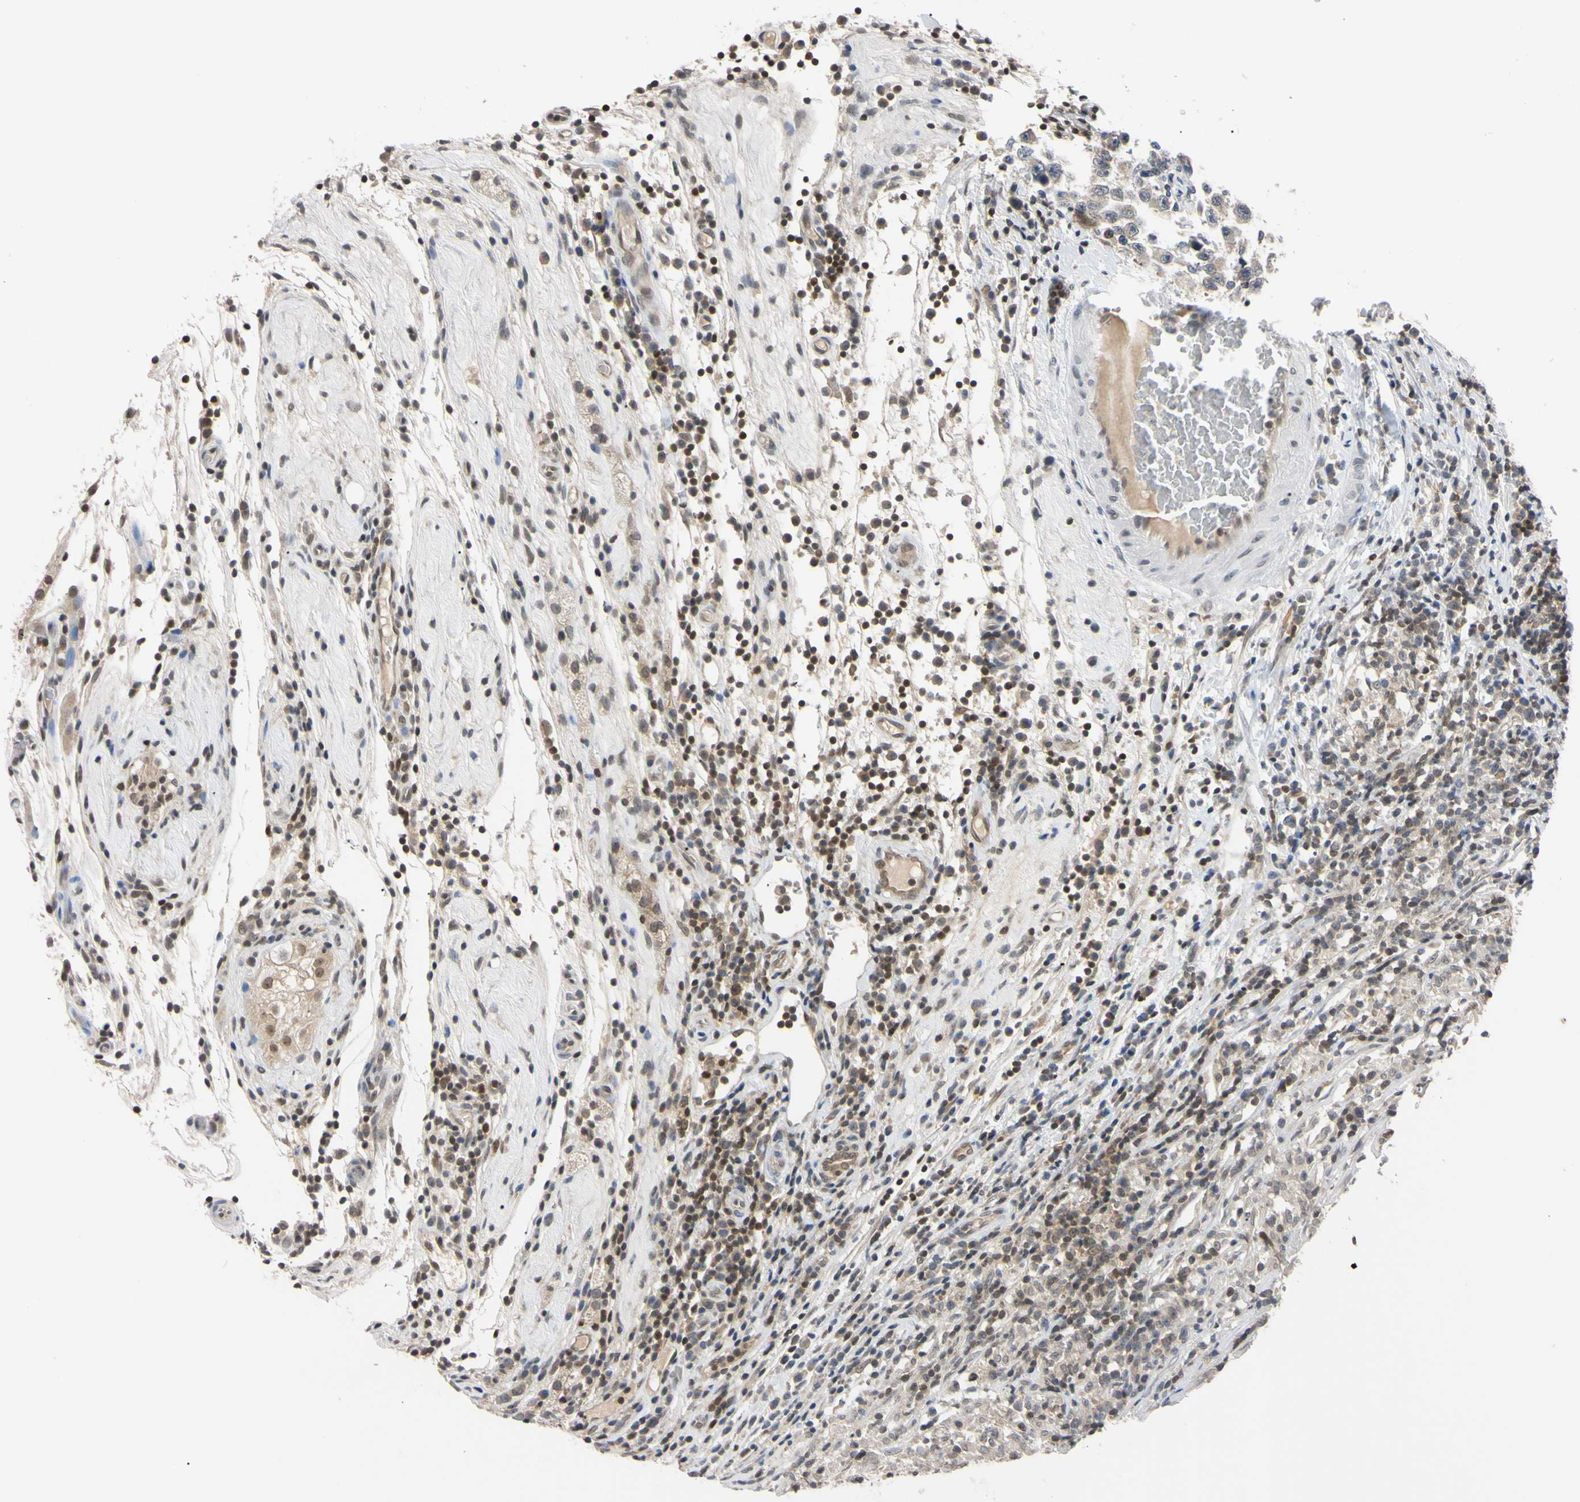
{"staining": {"intensity": "weak", "quantity": ">75%", "location": "cytoplasmic/membranous,nuclear"}, "tissue": "testis cancer", "cell_type": "Tumor cells", "image_type": "cancer", "snomed": [{"axis": "morphology", "description": "Seminoma, NOS"}, {"axis": "topography", "description": "Testis"}], "caption": "Protein expression analysis of human seminoma (testis) reveals weak cytoplasmic/membranous and nuclear expression in approximately >75% of tumor cells. The staining was performed using DAB (3,3'-diaminobenzidine), with brown indicating positive protein expression. Nuclei are stained blue with hematoxylin.", "gene": "UBE2I", "patient": {"sex": "male", "age": 43}}